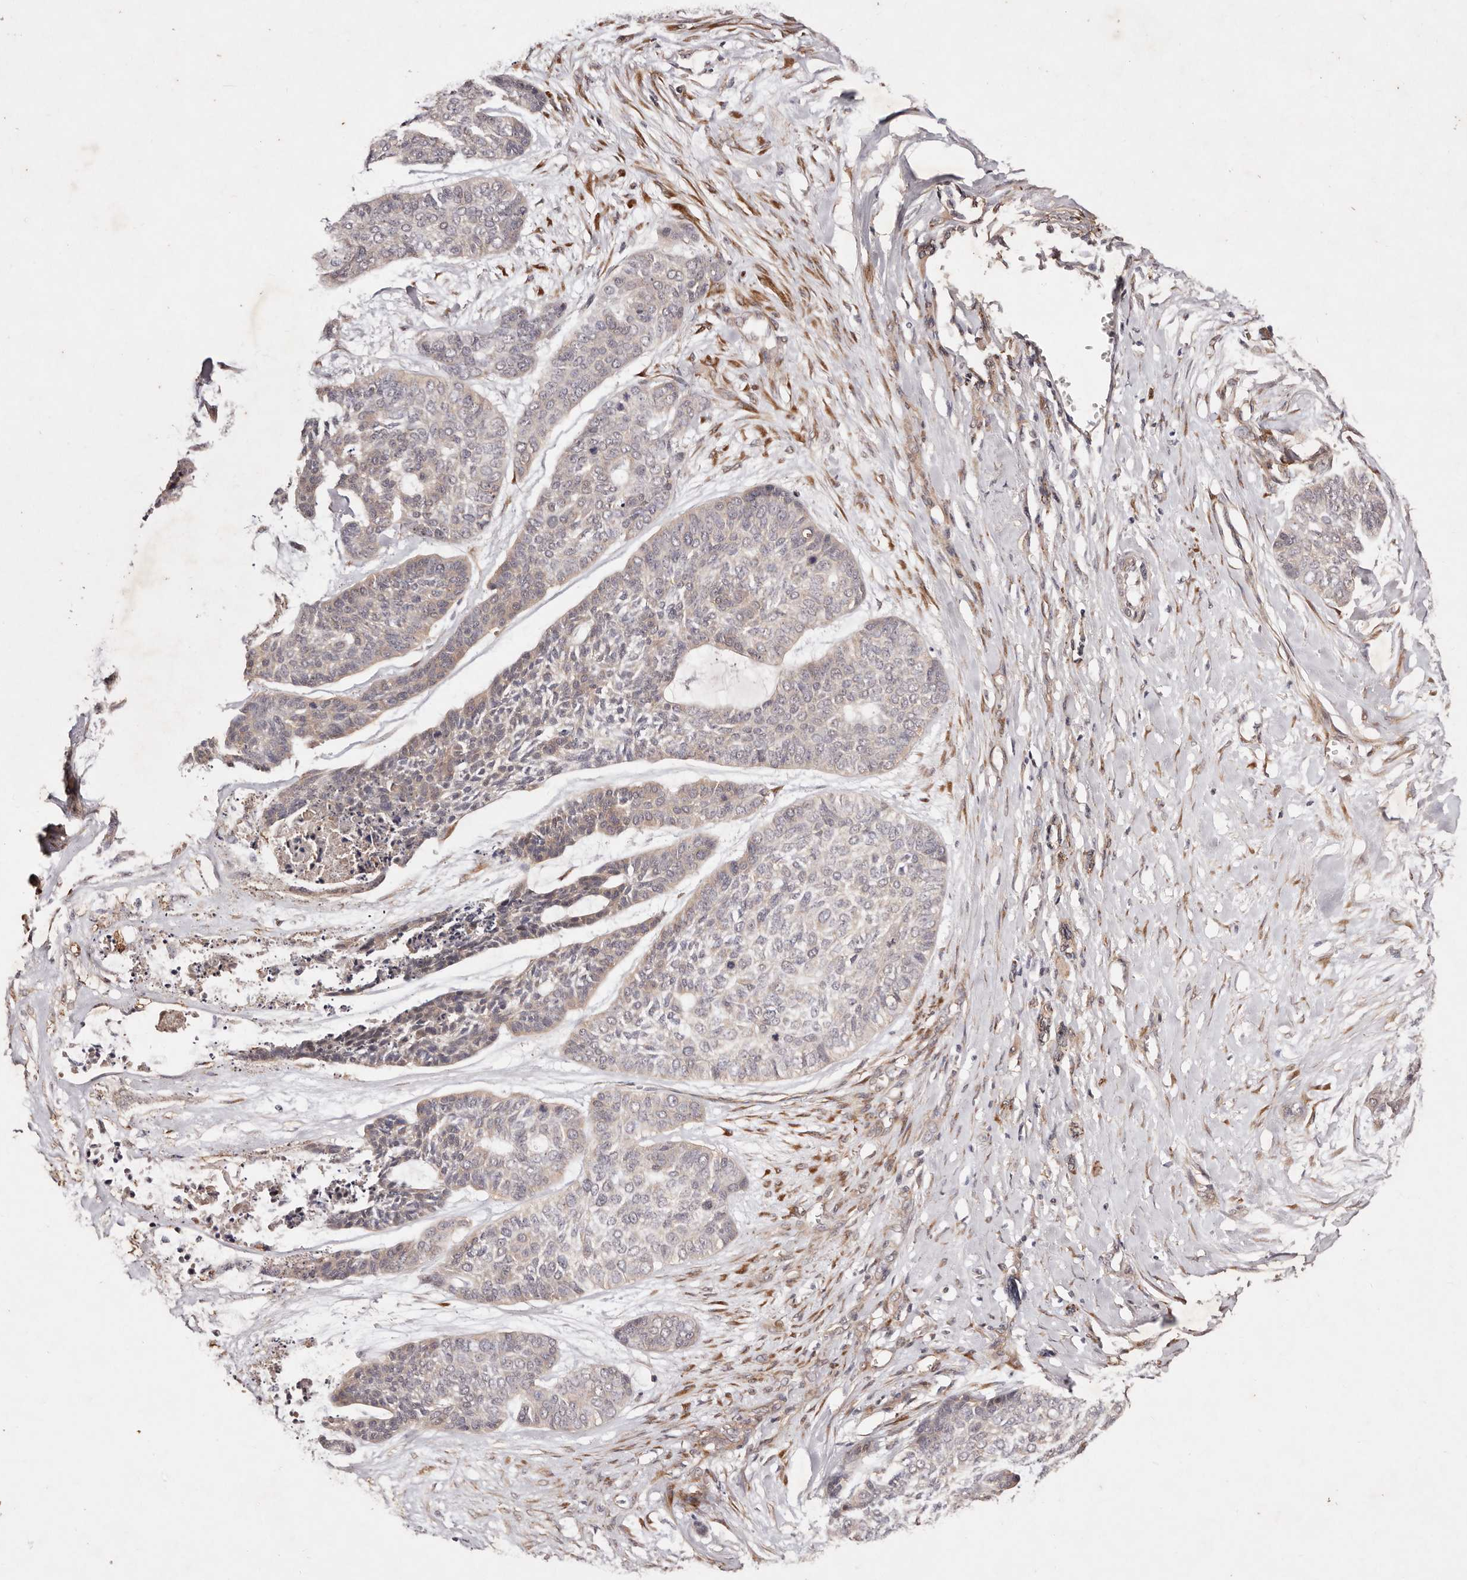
{"staining": {"intensity": "weak", "quantity": "<25%", "location": "cytoplasmic/membranous"}, "tissue": "skin cancer", "cell_type": "Tumor cells", "image_type": "cancer", "snomed": [{"axis": "morphology", "description": "Basal cell carcinoma"}, {"axis": "topography", "description": "Skin"}], "caption": "Skin cancer (basal cell carcinoma) was stained to show a protein in brown. There is no significant expression in tumor cells.", "gene": "CCL14", "patient": {"sex": "female", "age": 64}}